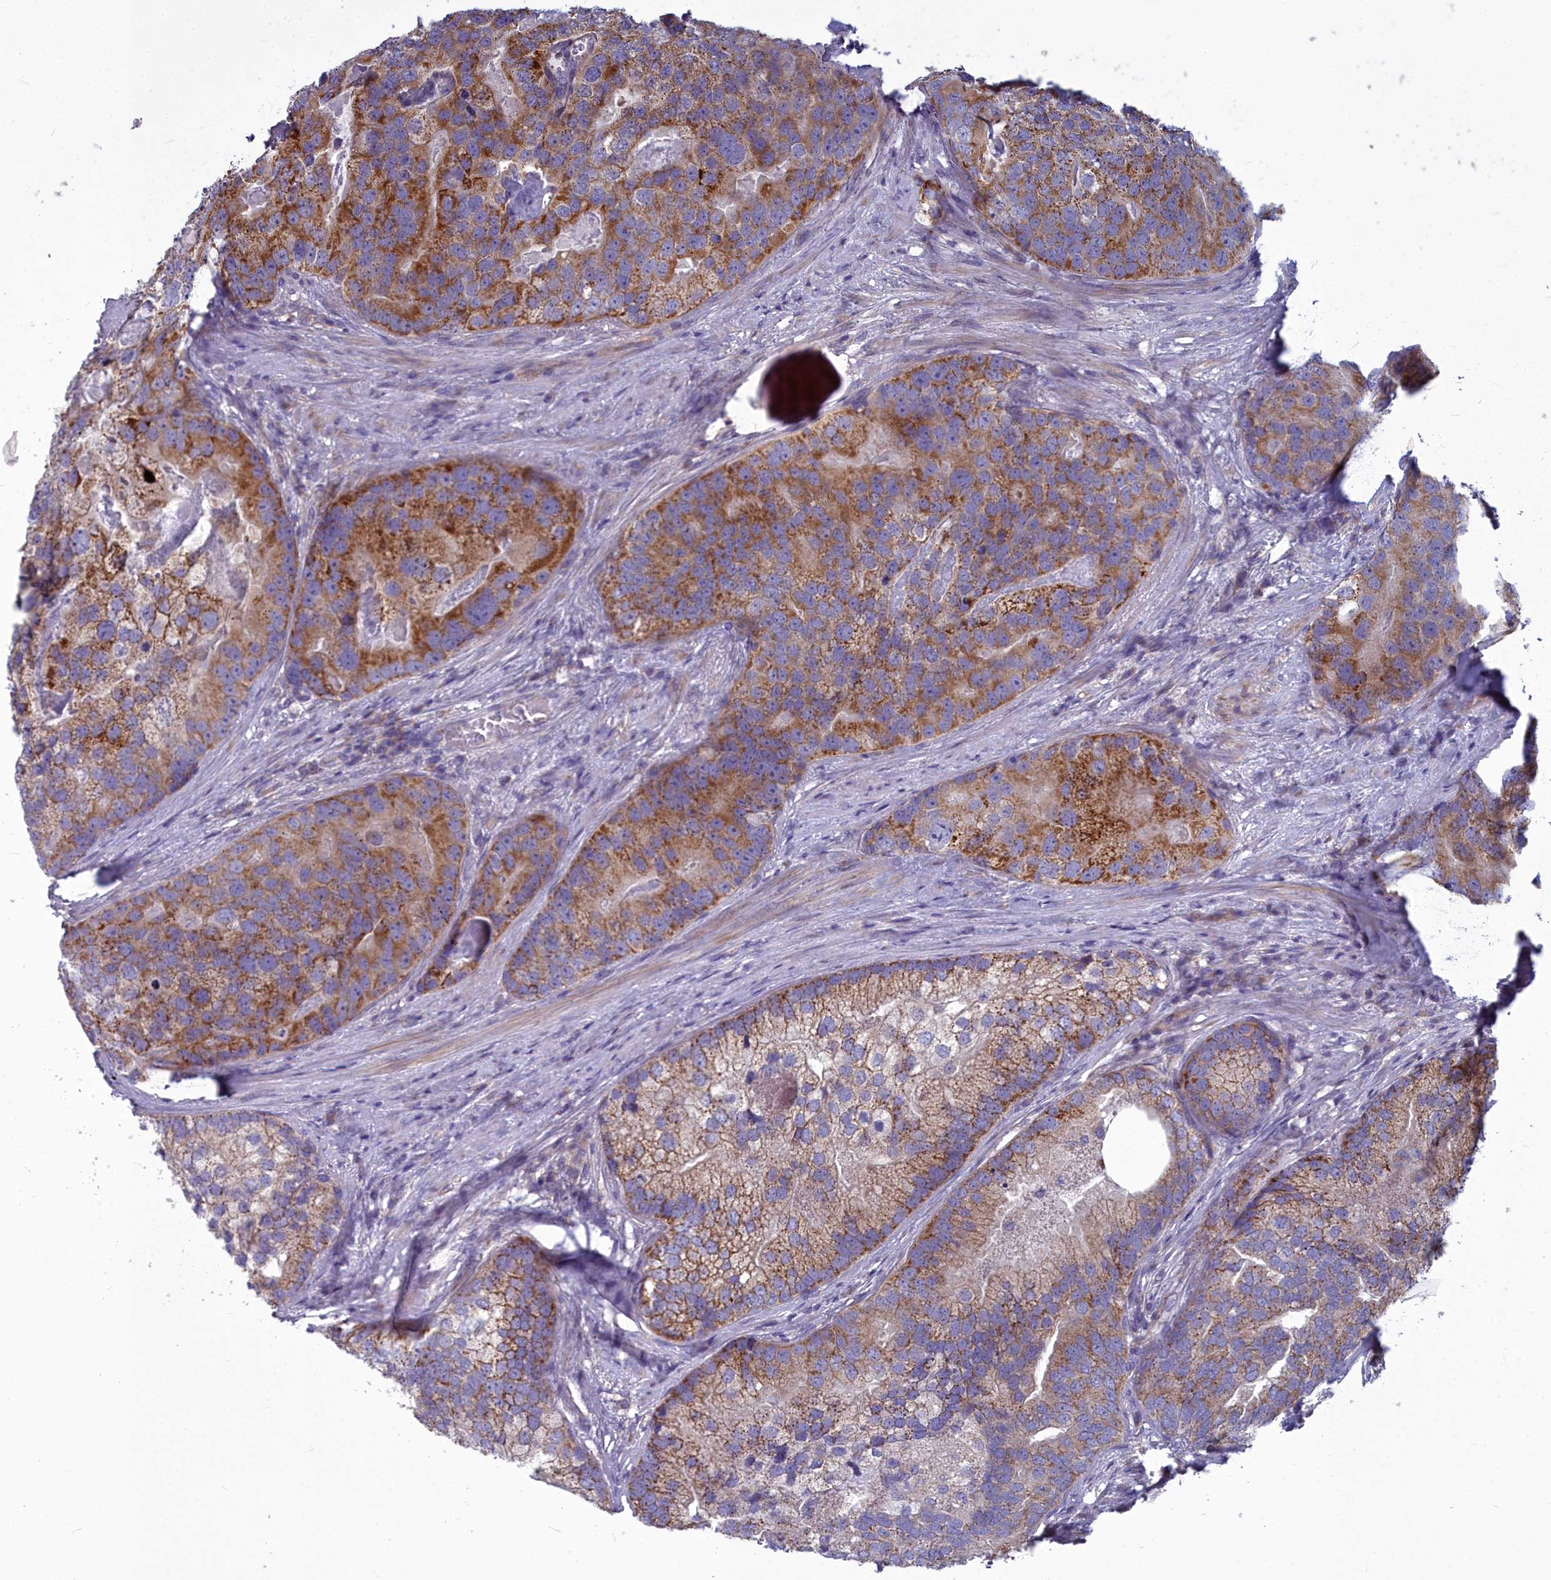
{"staining": {"intensity": "moderate", "quantity": ">75%", "location": "cytoplasmic/membranous"}, "tissue": "prostate cancer", "cell_type": "Tumor cells", "image_type": "cancer", "snomed": [{"axis": "morphology", "description": "Adenocarcinoma, High grade"}, {"axis": "topography", "description": "Prostate"}], "caption": "Prostate cancer (adenocarcinoma (high-grade)) was stained to show a protein in brown. There is medium levels of moderate cytoplasmic/membranous positivity in about >75% of tumor cells. (DAB IHC, brown staining for protein, blue staining for nuclei).", "gene": "COX20", "patient": {"sex": "male", "age": 62}}